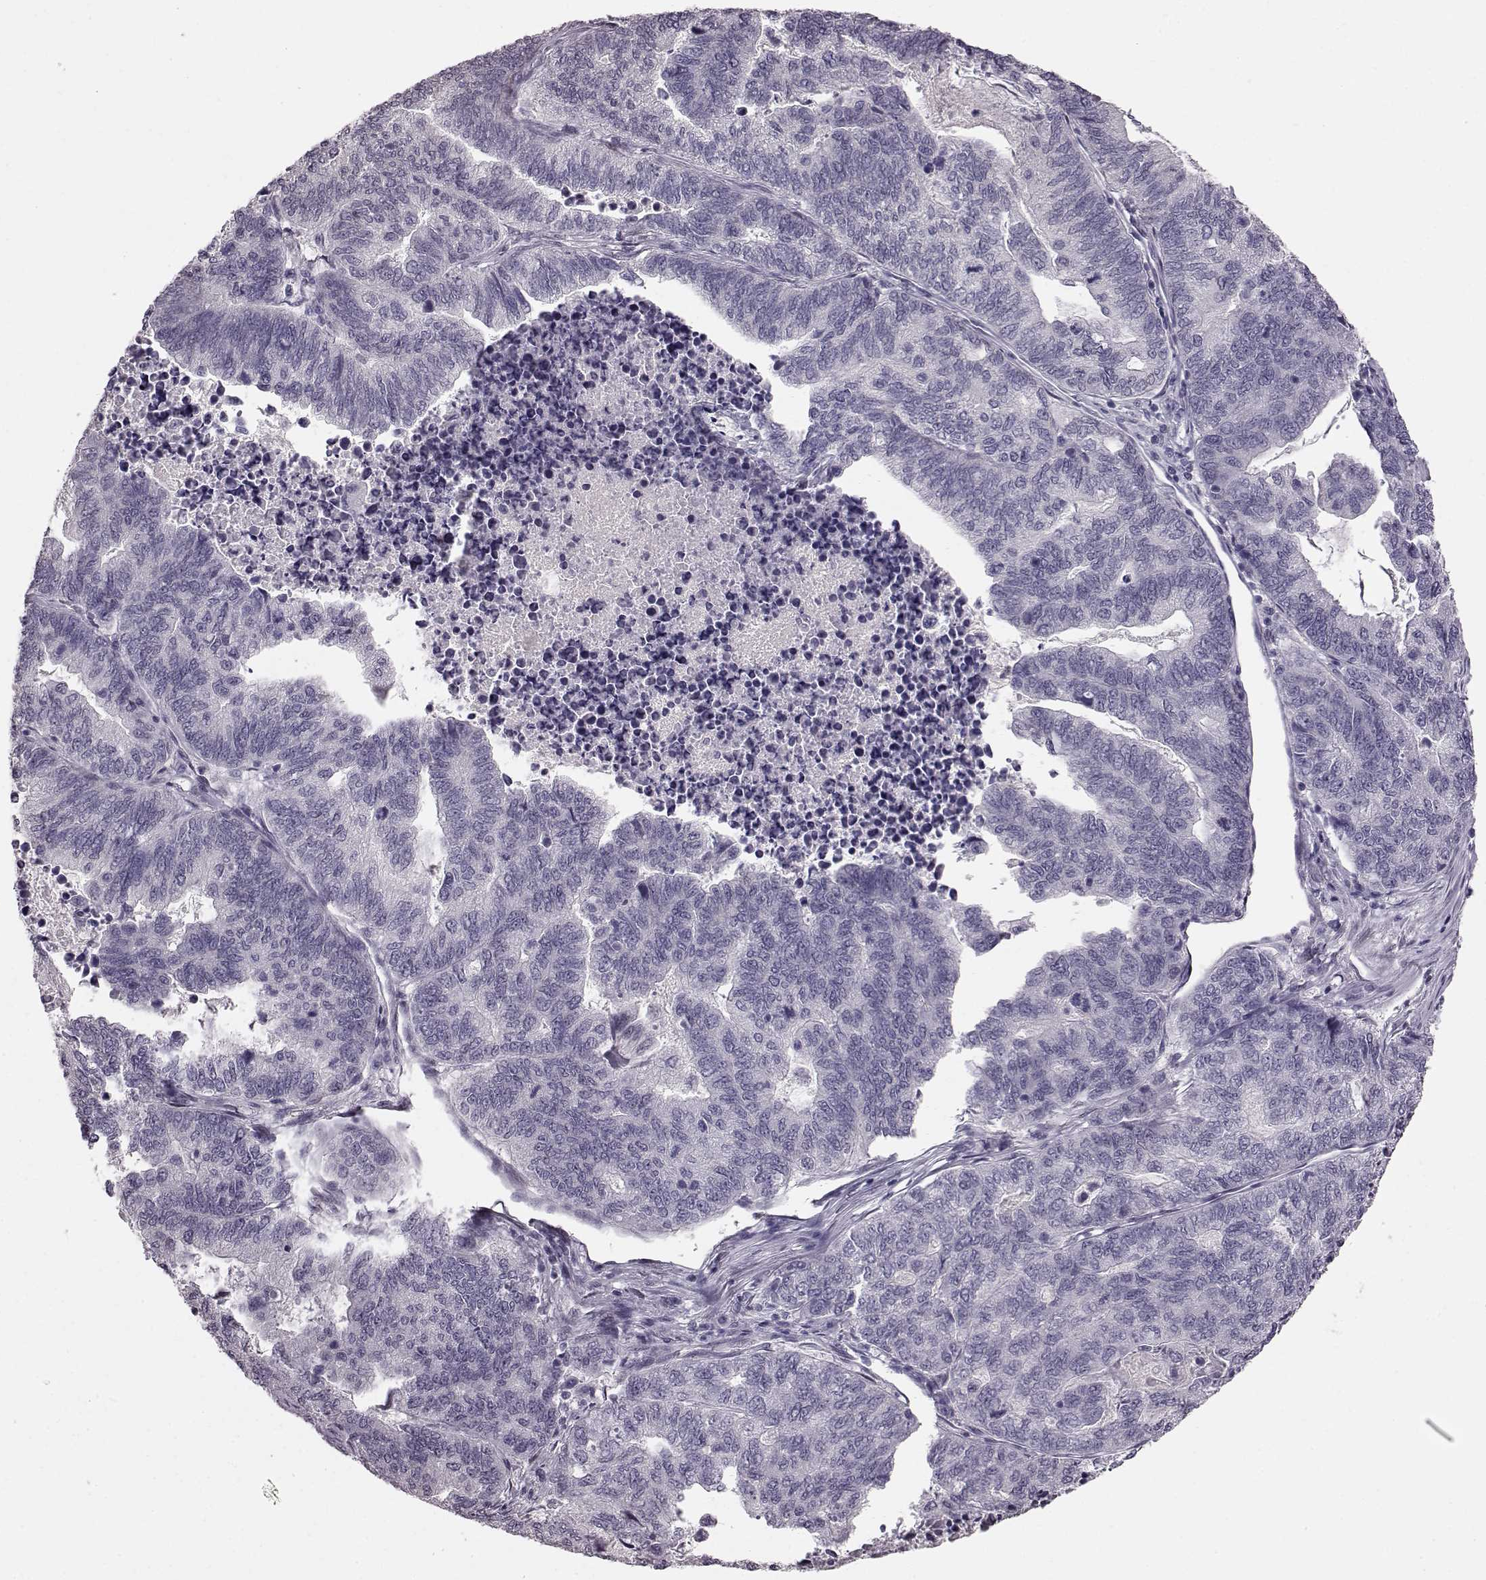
{"staining": {"intensity": "negative", "quantity": "none", "location": "none"}, "tissue": "stomach cancer", "cell_type": "Tumor cells", "image_type": "cancer", "snomed": [{"axis": "morphology", "description": "Adenocarcinoma, NOS"}, {"axis": "topography", "description": "Stomach, upper"}], "caption": "Tumor cells show no significant positivity in stomach cancer. Nuclei are stained in blue.", "gene": "TCHHL1", "patient": {"sex": "female", "age": 67}}